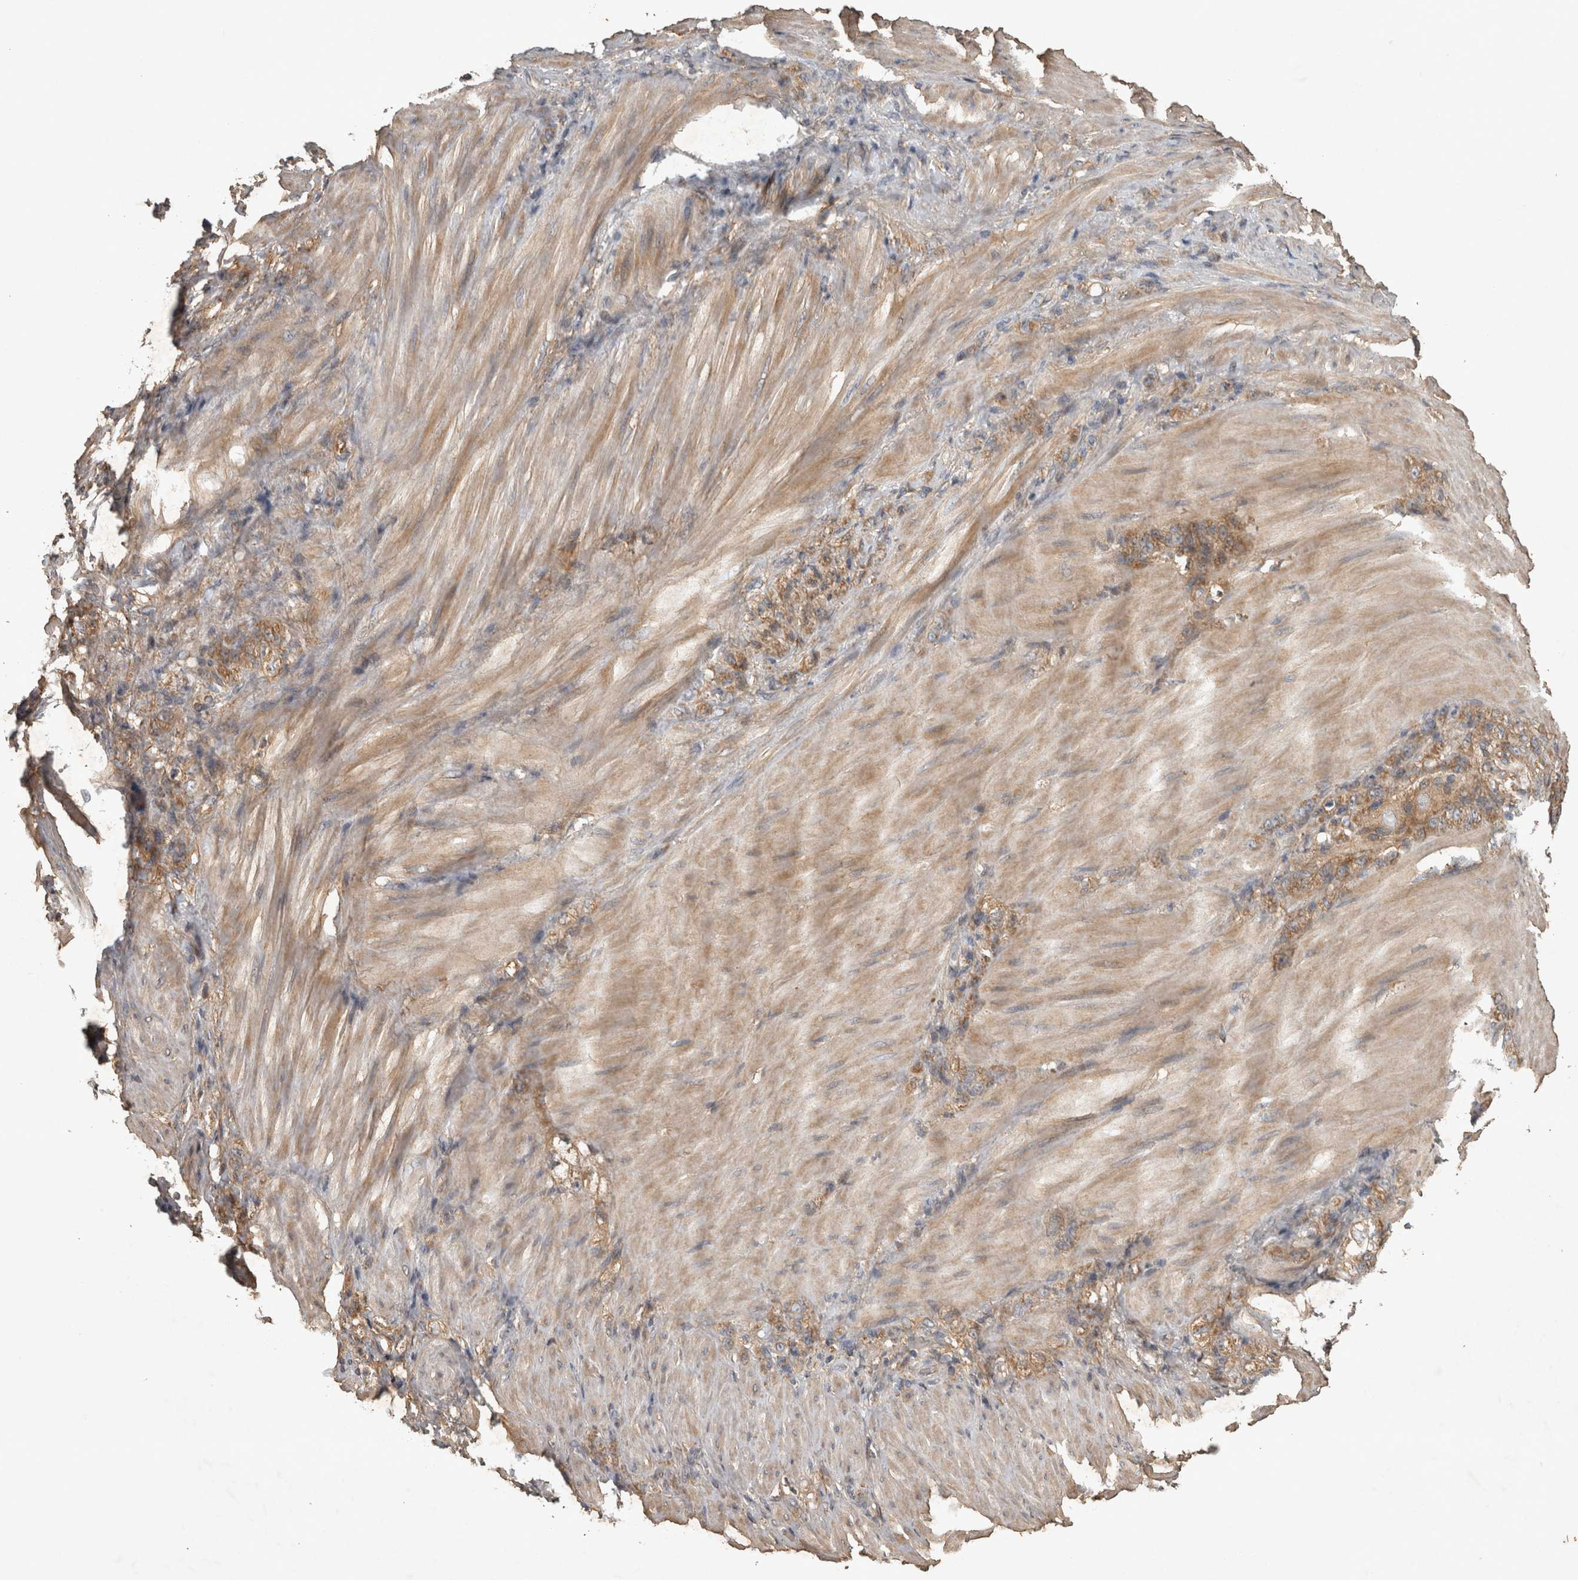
{"staining": {"intensity": "moderate", "quantity": ">75%", "location": "cytoplasmic/membranous"}, "tissue": "stomach cancer", "cell_type": "Tumor cells", "image_type": "cancer", "snomed": [{"axis": "morphology", "description": "Normal tissue, NOS"}, {"axis": "morphology", "description": "Adenocarcinoma, NOS"}, {"axis": "topography", "description": "Stomach"}], "caption": "IHC histopathology image of human stomach cancer (adenocarcinoma) stained for a protein (brown), which shows medium levels of moderate cytoplasmic/membranous positivity in about >75% of tumor cells.", "gene": "TRMT61B", "patient": {"sex": "male", "age": 82}}